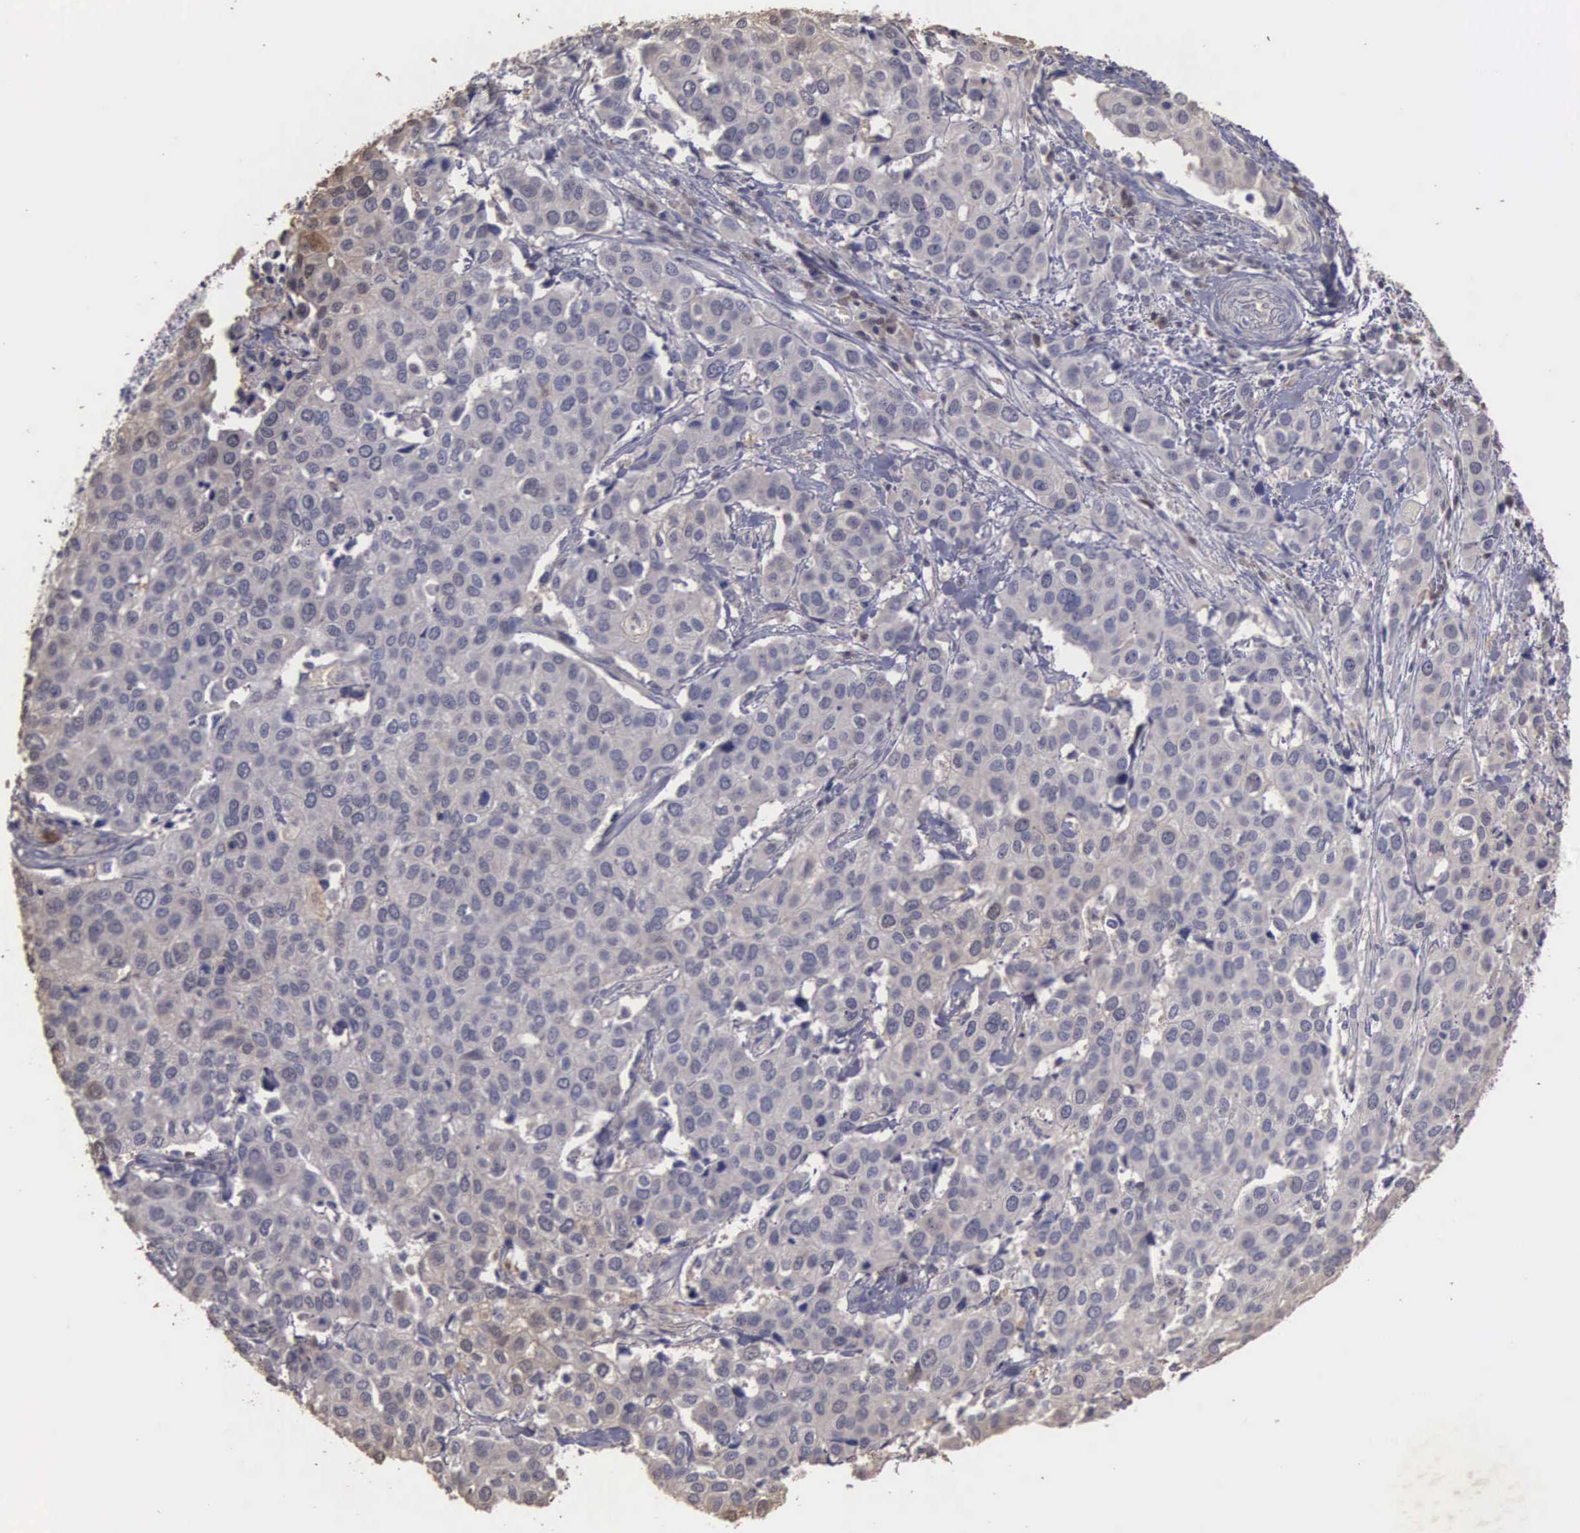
{"staining": {"intensity": "negative", "quantity": "none", "location": "none"}, "tissue": "cervical cancer", "cell_type": "Tumor cells", "image_type": "cancer", "snomed": [{"axis": "morphology", "description": "Squamous cell carcinoma, NOS"}, {"axis": "topography", "description": "Cervix"}], "caption": "Histopathology image shows no protein expression in tumor cells of cervical cancer (squamous cell carcinoma) tissue.", "gene": "ENO3", "patient": {"sex": "female", "age": 54}}